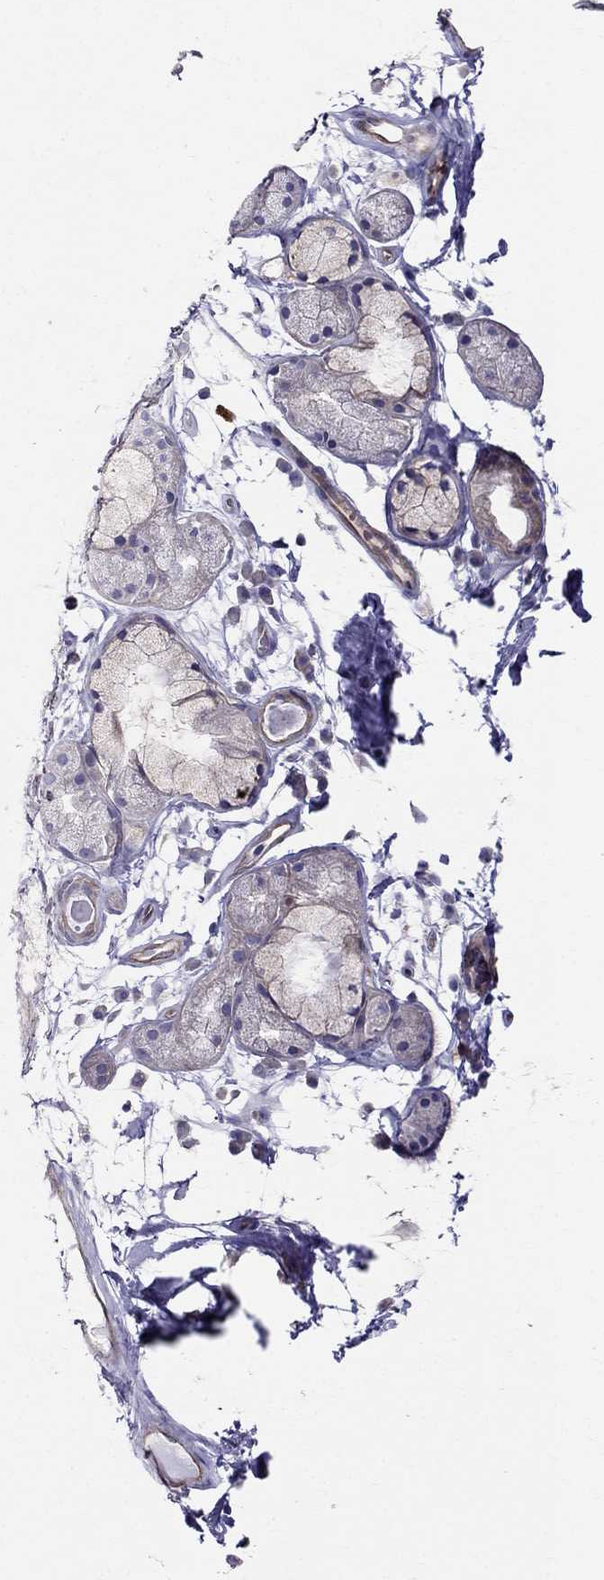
{"staining": {"intensity": "negative", "quantity": "none", "location": "none"}, "tissue": "soft tissue", "cell_type": "Chondrocytes", "image_type": "normal", "snomed": [{"axis": "morphology", "description": "Normal tissue, NOS"}, {"axis": "morphology", "description": "Squamous cell carcinoma, NOS"}, {"axis": "topography", "description": "Cartilage tissue"}, {"axis": "topography", "description": "Lung"}], "caption": "The micrograph shows no significant positivity in chondrocytes of soft tissue.", "gene": "ENOX1", "patient": {"sex": "male", "age": 66}}